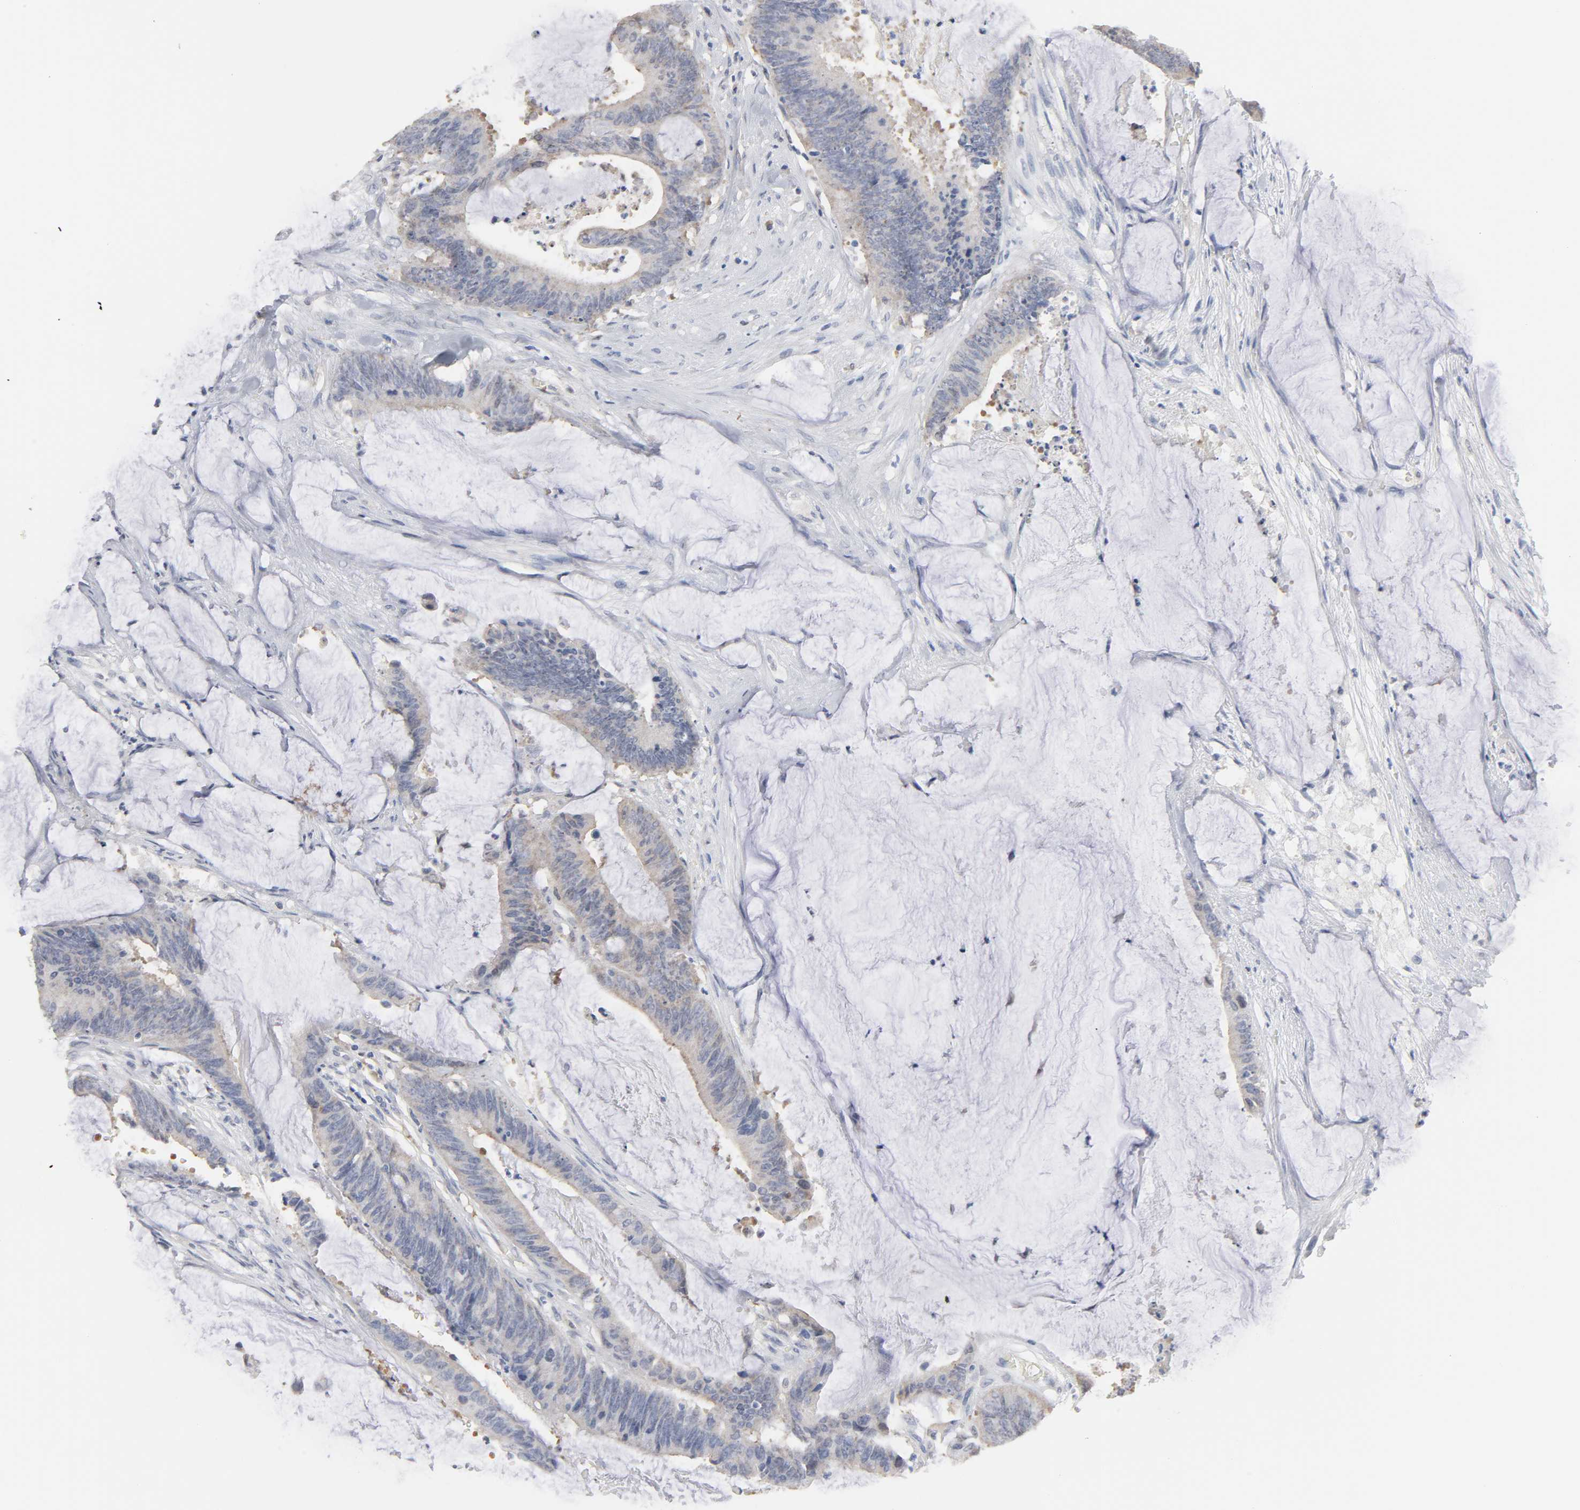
{"staining": {"intensity": "weak", "quantity": ">75%", "location": "cytoplasmic/membranous"}, "tissue": "colorectal cancer", "cell_type": "Tumor cells", "image_type": "cancer", "snomed": [{"axis": "morphology", "description": "Adenocarcinoma, NOS"}, {"axis": "topography", "description": "Rectum"}], "caption": "This photomicrograph exhibits immunohistochemistry (IHC) staining of adenocarcinoma (colorectal), with low weak cytoplasmic/membranous staining in approximately >75% of tumor cells.", "gene": "PRDX1", "patient": {"sex": "female", "age": 66}}